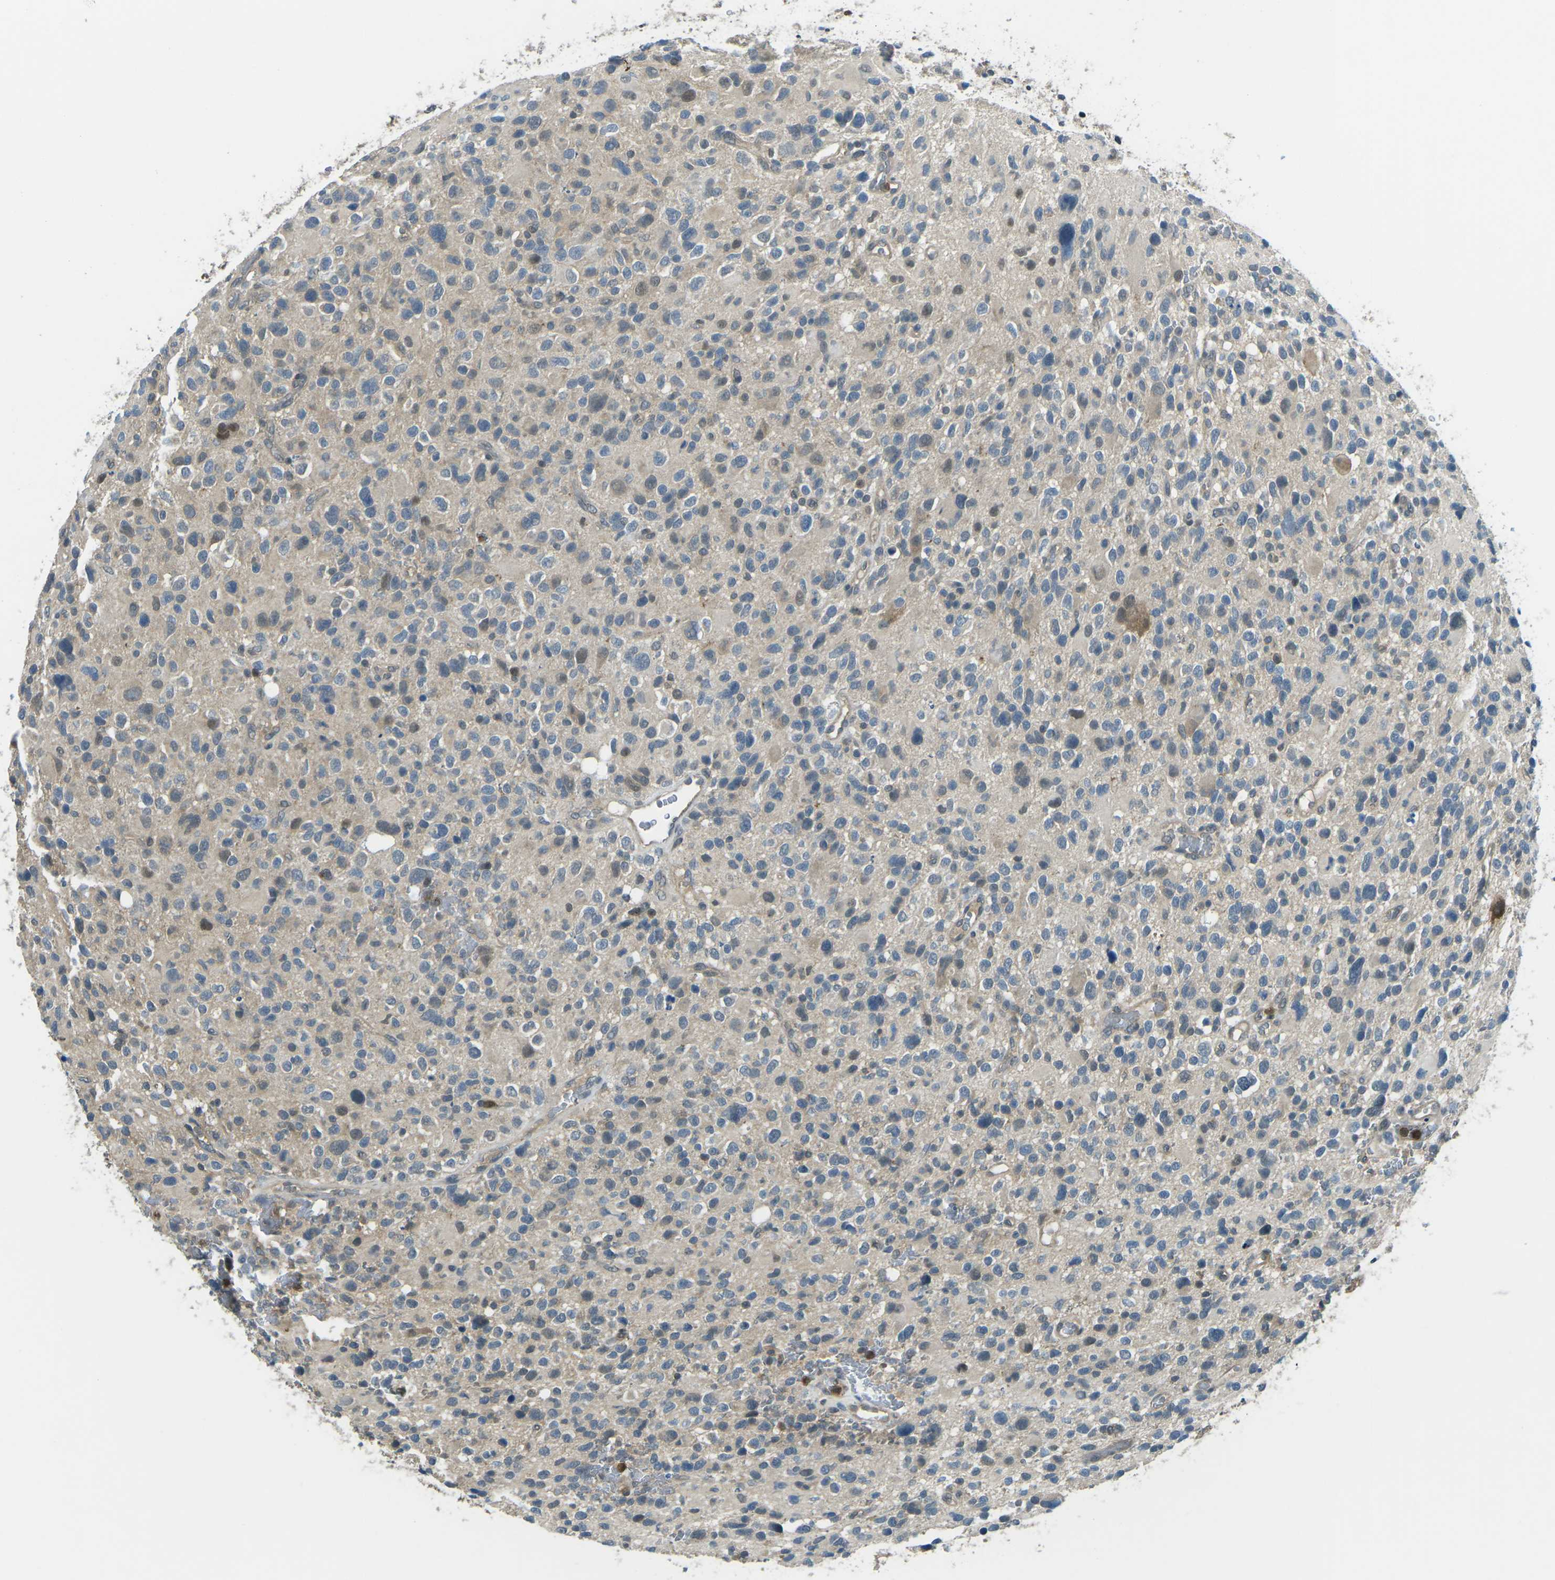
{"staining": {"intensity": "weak", "quantity": ">75%", "location": "cytoplasmic/membranous"}, "tissue": "glioma", "cell_type": "Tumor cells", "image_type": "cancer", "snomed": [{"axis": "morphology", "description": "Glioma, malignant, High grade"}, {"axis": "topography", "description": "Brain"}], "caption": "Weak cytoplasmic/membranous protein expression is identified in about >75% of tumor cells in glioma. The staining is performed using DAB brown chromogen to label protein expression. The nuclei are counter-stained blue using hematoxylin.", "gene": "PIEZO2", "patient": {"sex": "male", "age": 48}}